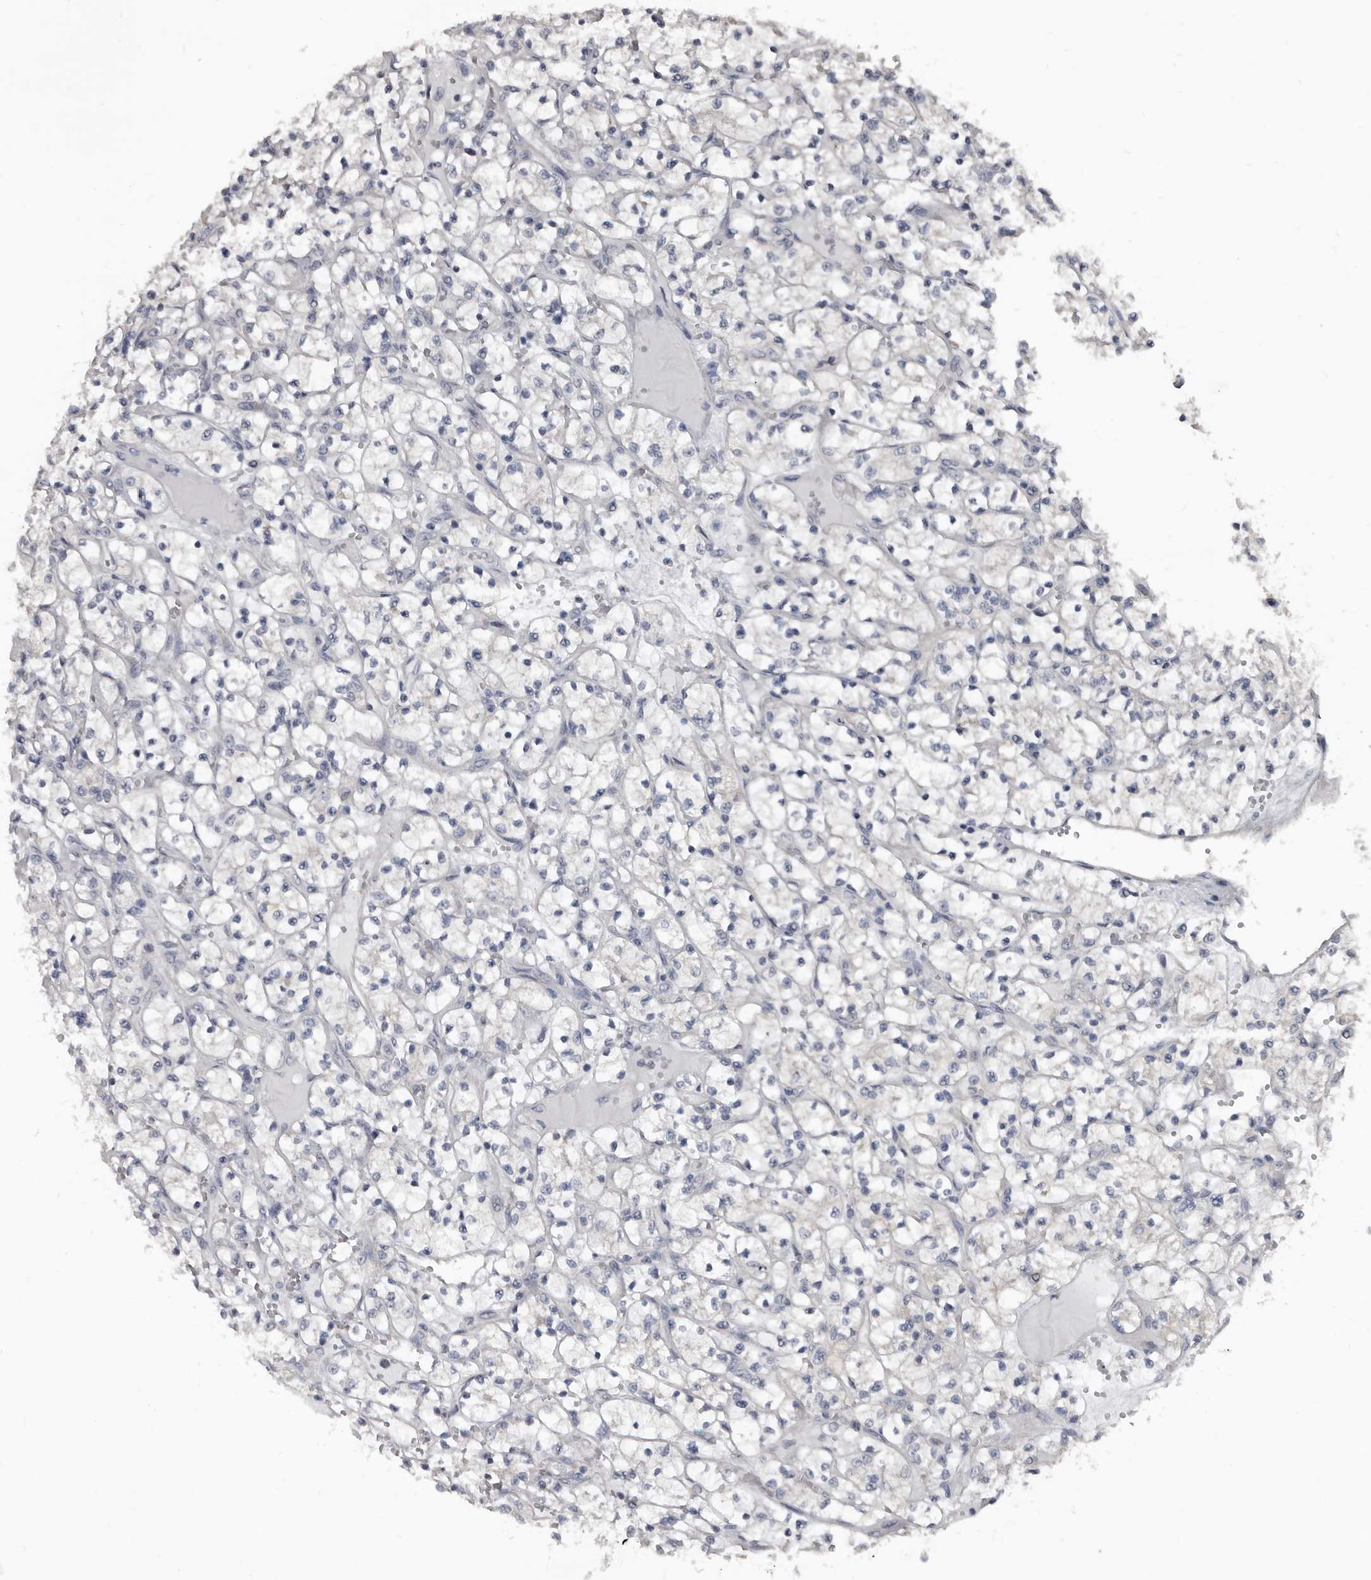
{"staining": {"intensity": "negative", "quantity": "none", "location": "none"}, "tissue": "renal cancer", "cell_type": "Tumor cells", "image_type": "cancer", "snomed": [{"axis": "morphology", "description": "Adenocarcinoma, NOS"}, {"axis": "topography", "description": "Kidney"}], "caption": "An IHC photomicrograph of adenocarcinoma (renal) is shown. There is no staining in tumor cells of adenocarcinoma (renal).", "gene": "DHPS", "patient": {"sex": "female", "age": 69}}